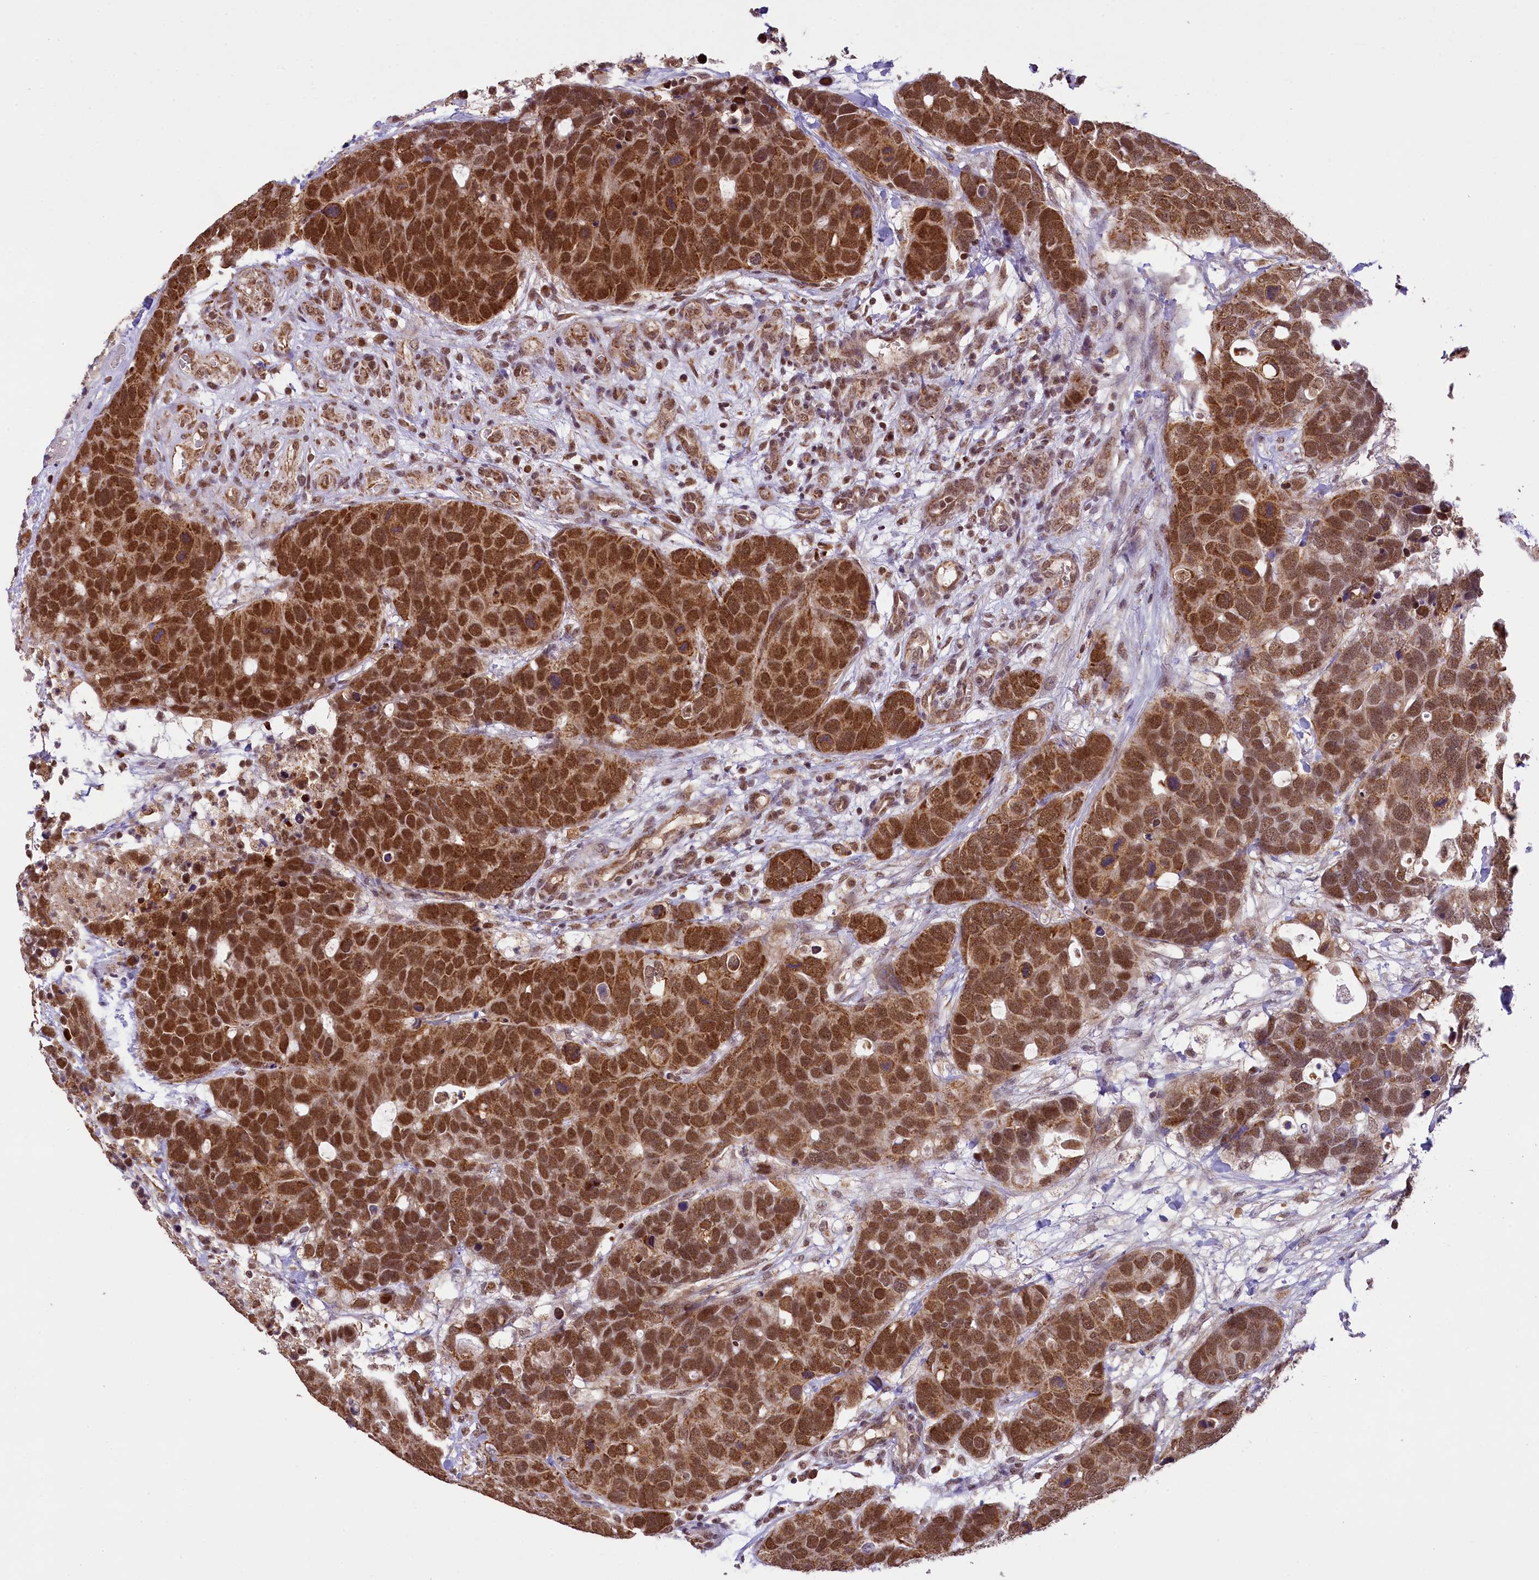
{"staining": {"intensity": "strong", "quantity": ">75%", "location": "nuclear"}, "tissue": "breast cancer", "cell_type": "Tumor cells", "image_type": "cancer", "snomed": [{"axis": "morphology", "description": "Duct carcinoma"}, {"axis": "topography", "description": "Breast"}], "caption": "Brown immunohistochemical staining in breast cancer (intraductal carcinoma) shows strong nuclear positivity in approximately >75% of tumor cells. Immunohistochemistry (ihc) stains the protein of interest in brown and the nuclei are stained blue.", "gene": "PAF1", "patient": {"sex": "female", "age": 83}}